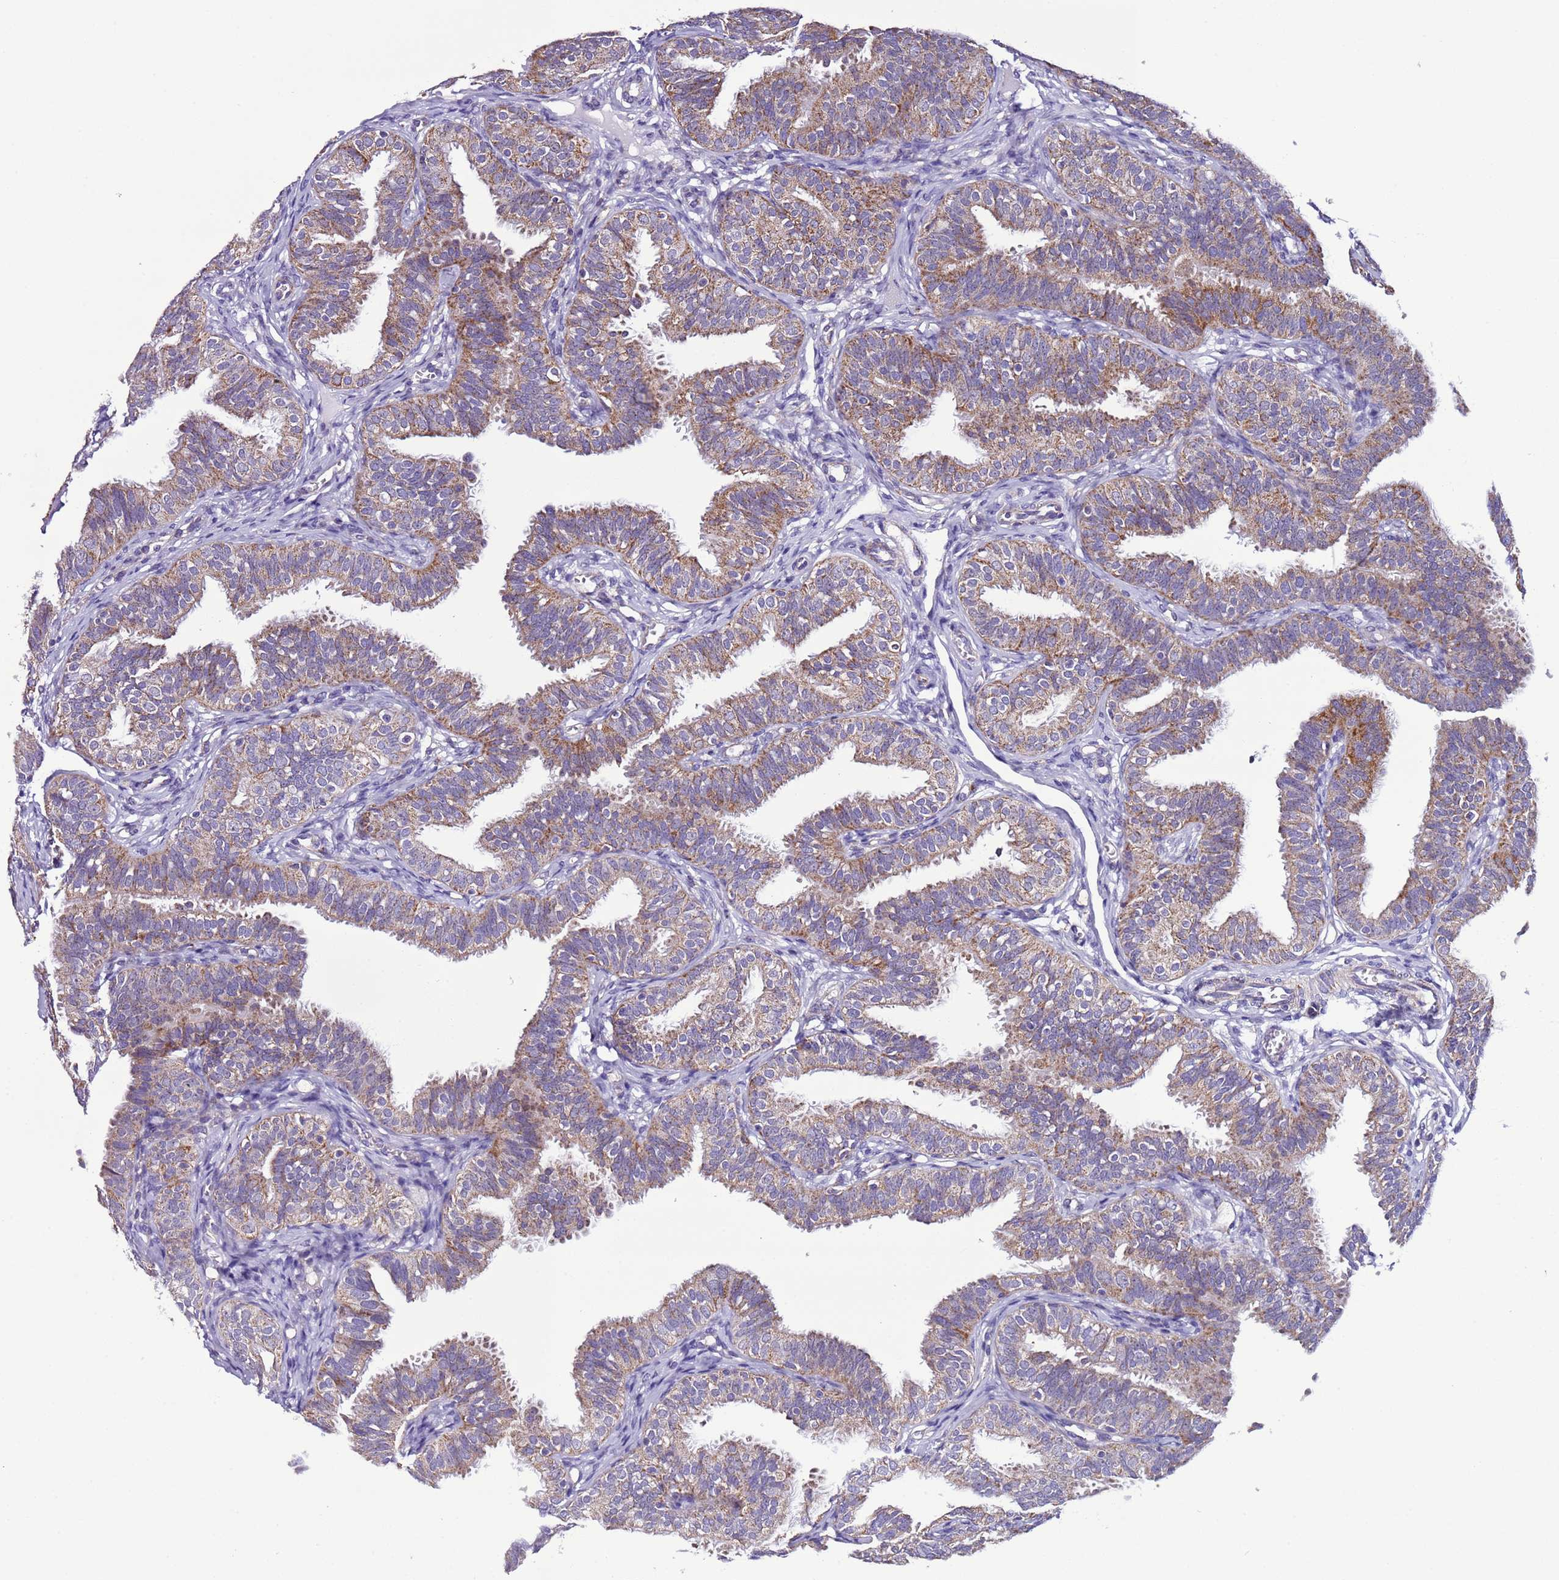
{"staining": {"intensity": "moderate", "quantity": ">75%", "location": "cytoplasmic/membranous"}, "tissue": "fallopian tube", "cell_type": "Glandular cells", "image_type": "normal", "snomed": [{"axis": "morphology", "description": "Normal tissue, NOS"}, {"axis": "topography", "description": "Fallopian tube"}], "caption": "Benign fallopian tube reveals moderate cytoplasmic/membranous expression in approximately >75% of glandular cells Nuclei are stained in blue..", "gene": "UEVLD", "patient": {"sex": "female", "age": 35}}